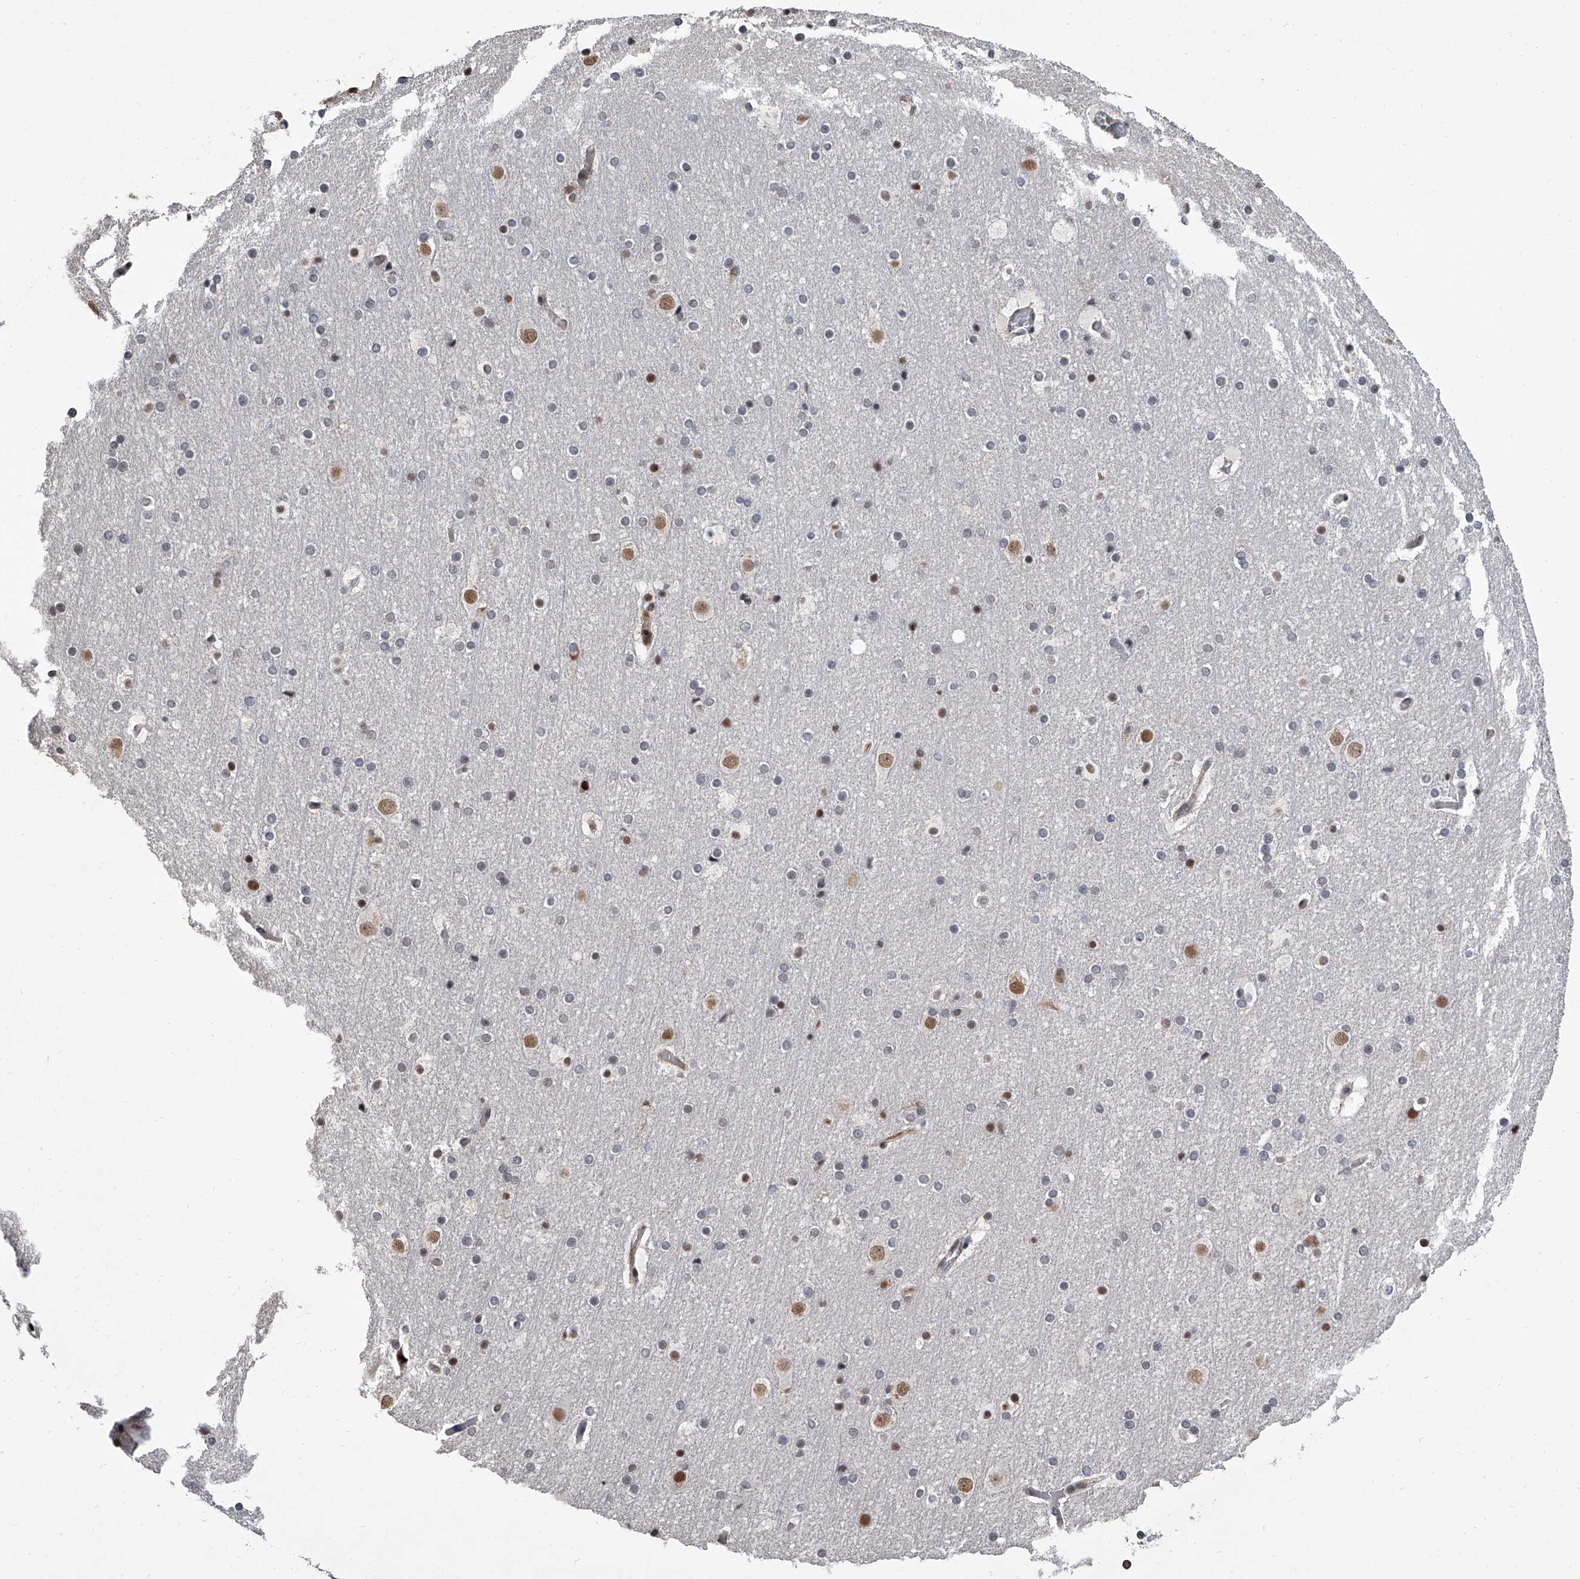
{"staining": {"intensity": "moderate", "quantity": ">75%", "location": "nuclear"}, "tissue": "cerebral cortex", "cell_type": "Endothelial cells", "image_type": "normal", "snomed": [{"axis": "morphology", "description": "Normal tissue, NOS"}, {"axis": "topography", "description": "Cerebral cortex"}], "caption": "Protein staining of unremarkable cerebral cortex exhibits moderate nuclear staining in about >75% of endothelial cells.", "gene": "ZNF426", "patient": {"sex": "male", "age": 57}}